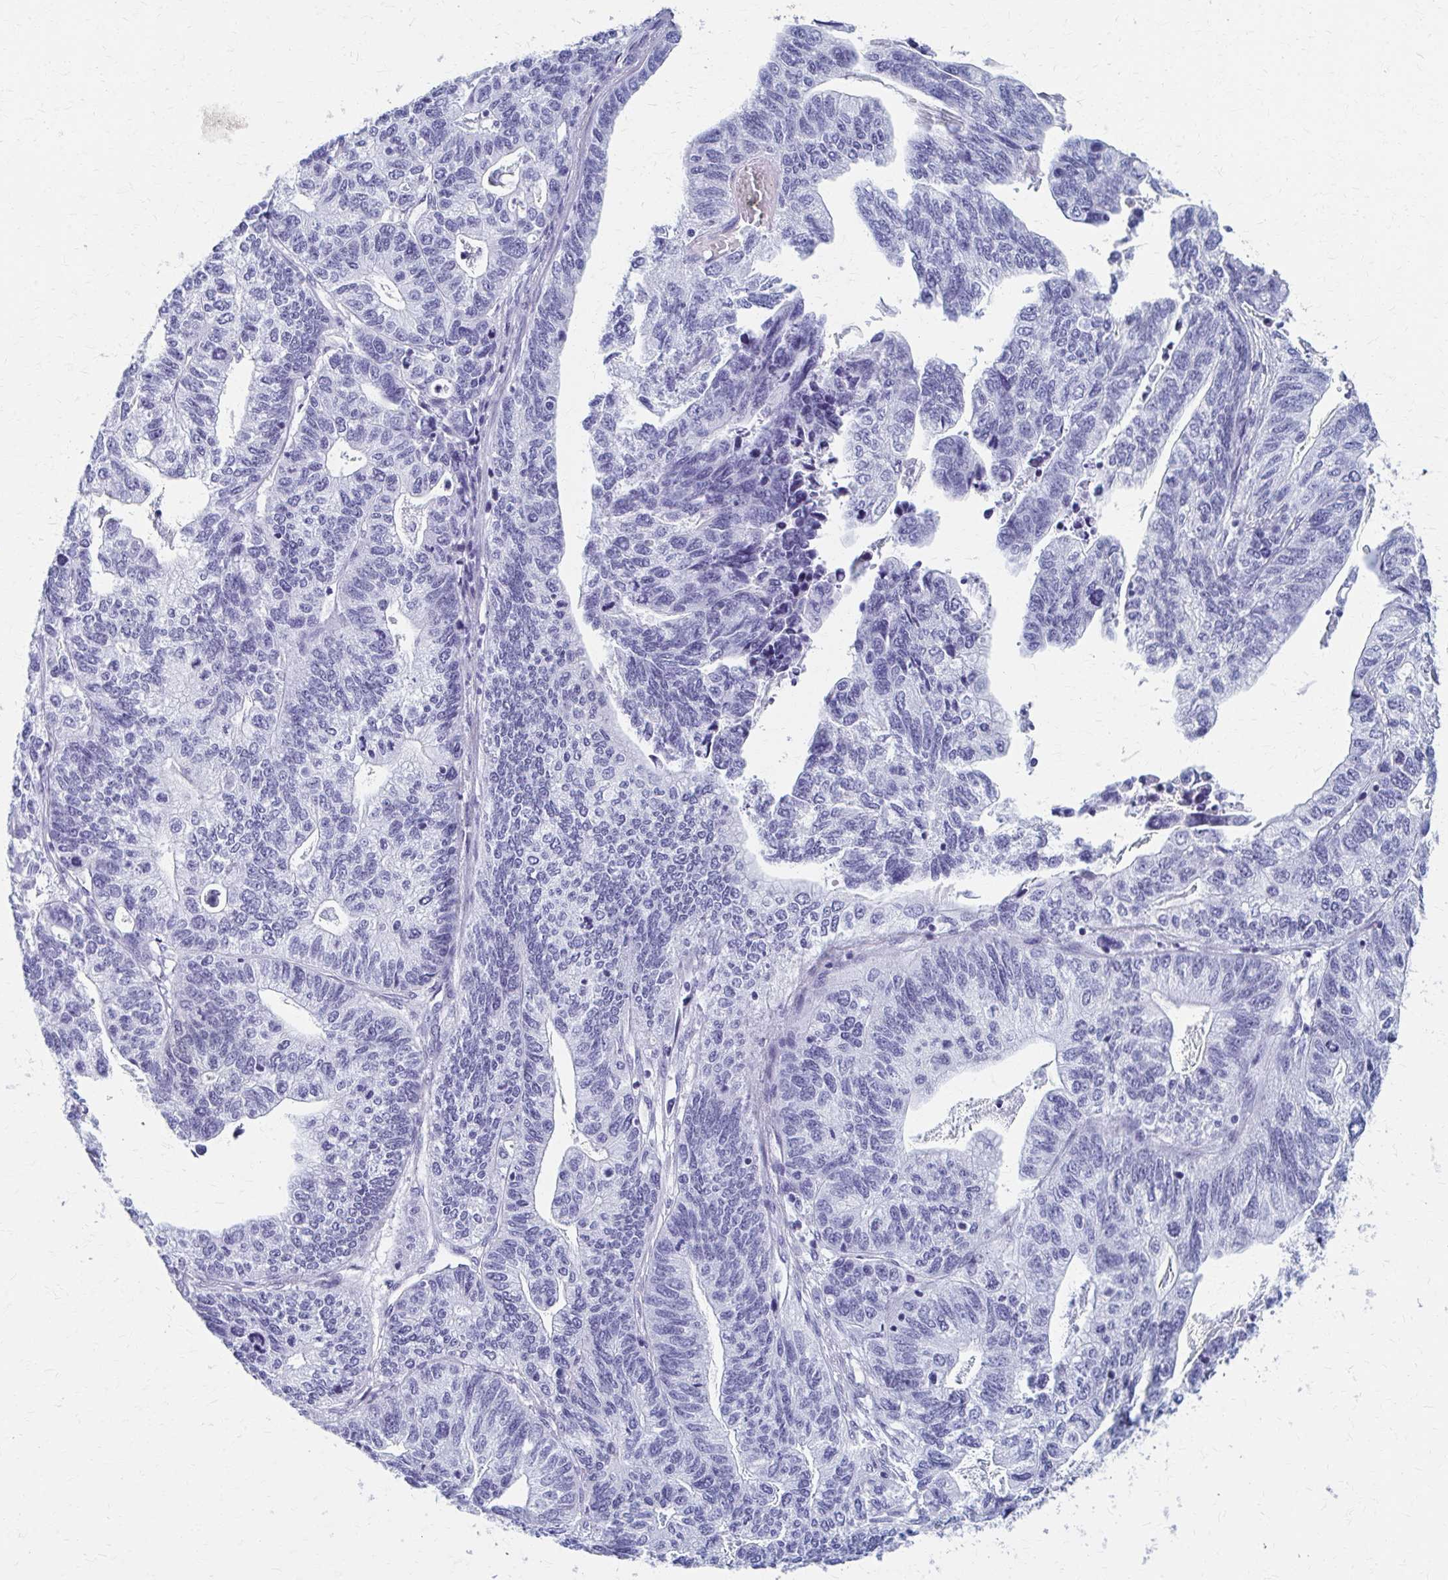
{"staining": {"intensity": "negative", "quantity": "none", "location": "none"}, "tissue": "stomach cancer", "cell_type": "Tumor cells", "image_type": "cancer", "snomed": [{"axis": "morphology", "description": "Adenocarcinoma, NOS"}, {"axis": "topography", "description": "Stomach, upper"}], "caption": "Immunohistochemical staining of stomach cancer exhibits no significant staining in tumor cells. (DAB (3,3'-diaminobenzidine) immunohistochemistry, high magnification).", "gene": "CELF5", "patient": {"sex": "female", "age": 67}}